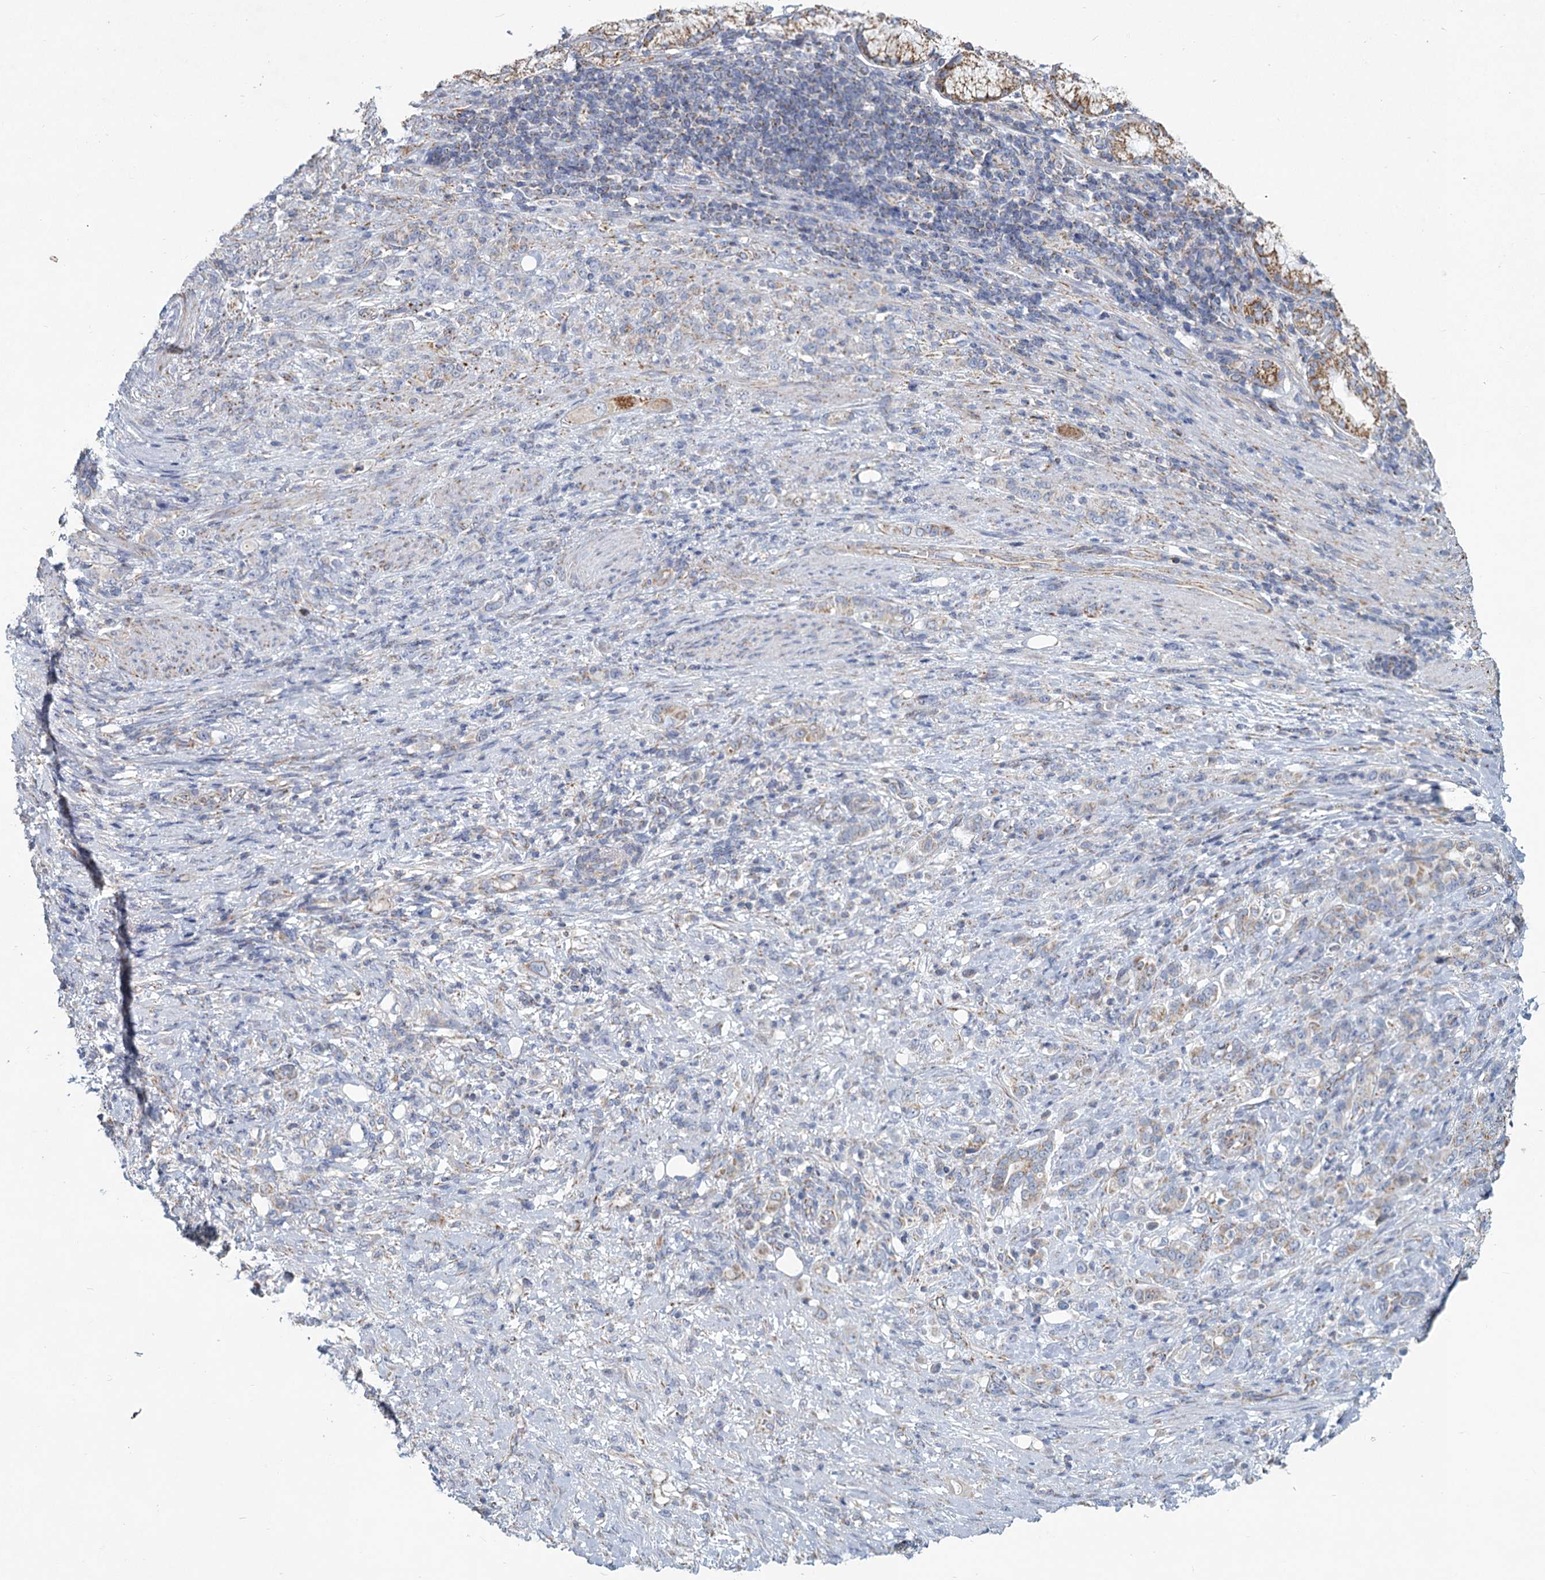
{"staining": {"intensity": "weak", "quantity": "25%-75%", "location": "cytoplasmic/membranous"}, "tissue": "stomach cancer", "cell_type": "Tumor cells", "image_type": "cancer", "snomed": [{"axis": "morphology", "description": "Adenocarcinoma, NOS"}, {"axis": "topography", "description": "Stomach"}], "caption": "High-magnification brightfield microscopy of adenocarcinoma (stomach) stained with DAB (brown) and counterstained with hematoxylin (blue). tumor cells exhibit weak cytoplasmic/membranous positivity is identified in approximately25%-75% of cells.", "gene": "NDUFC2", "patient": {"sex": "female", "age": 79}}